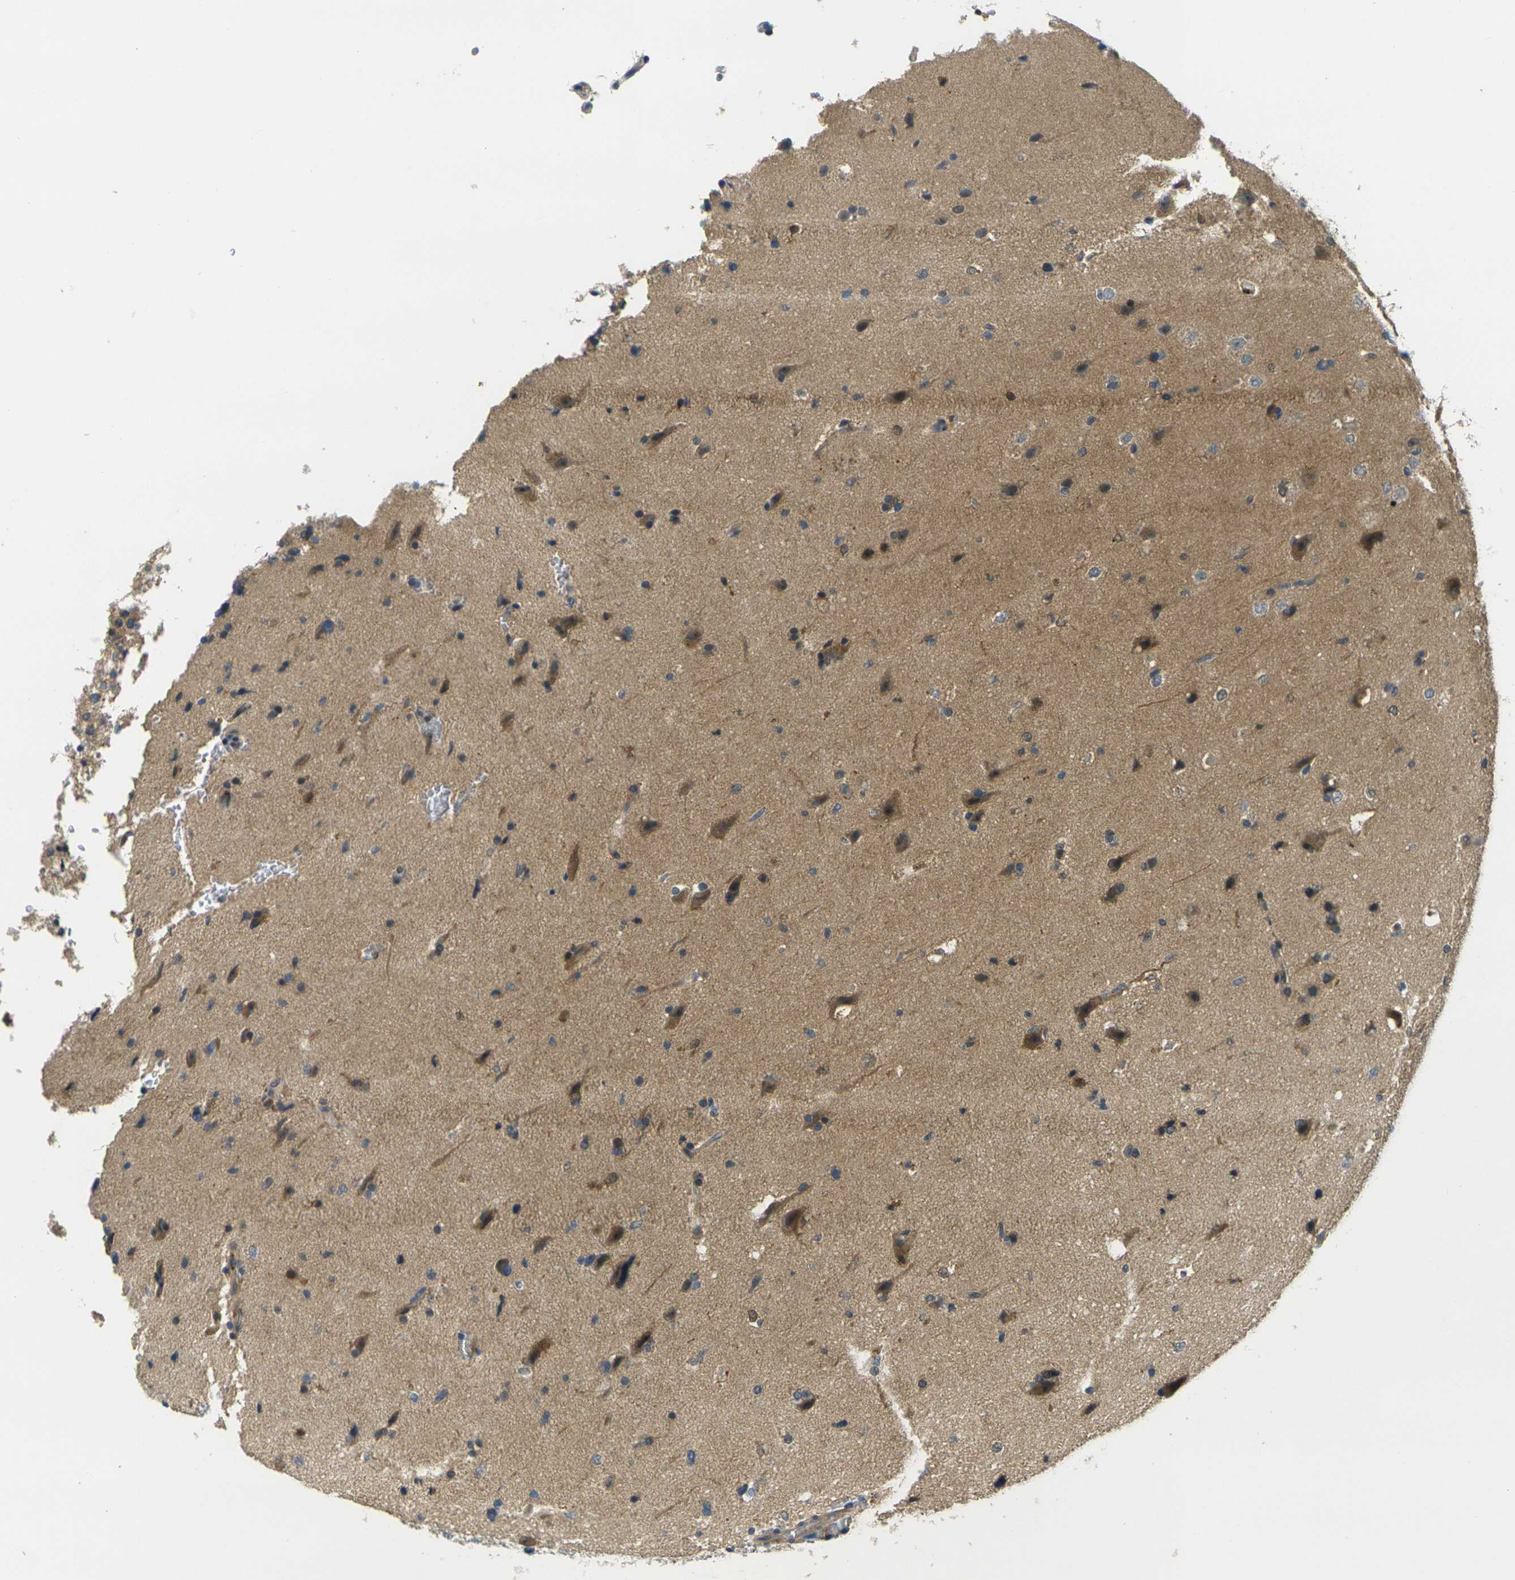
{"staining": {"intensity": "moderate", "quantity": "25%-75%", "location": "cytoplasmic/membranous"}, "tissue": "glioma", "cell_type": "Tumor cells", "image_type": "cancer", "snomed": [{"axis": "morphology", "description": "Glioma, malignant, Low grade"}, {"axis": "topography", "description": "Brain"}], "caption": "Immunohistochemical staining of human glioma reveals moderate cytoplasmic/membranous protein positivity in approximately 25%-75% of tumor cells. (Brightfield microscopy of DAB IHC at high magnification).", "gene": "MINAR2", "patient": {"sex": "female", "age": 37}}